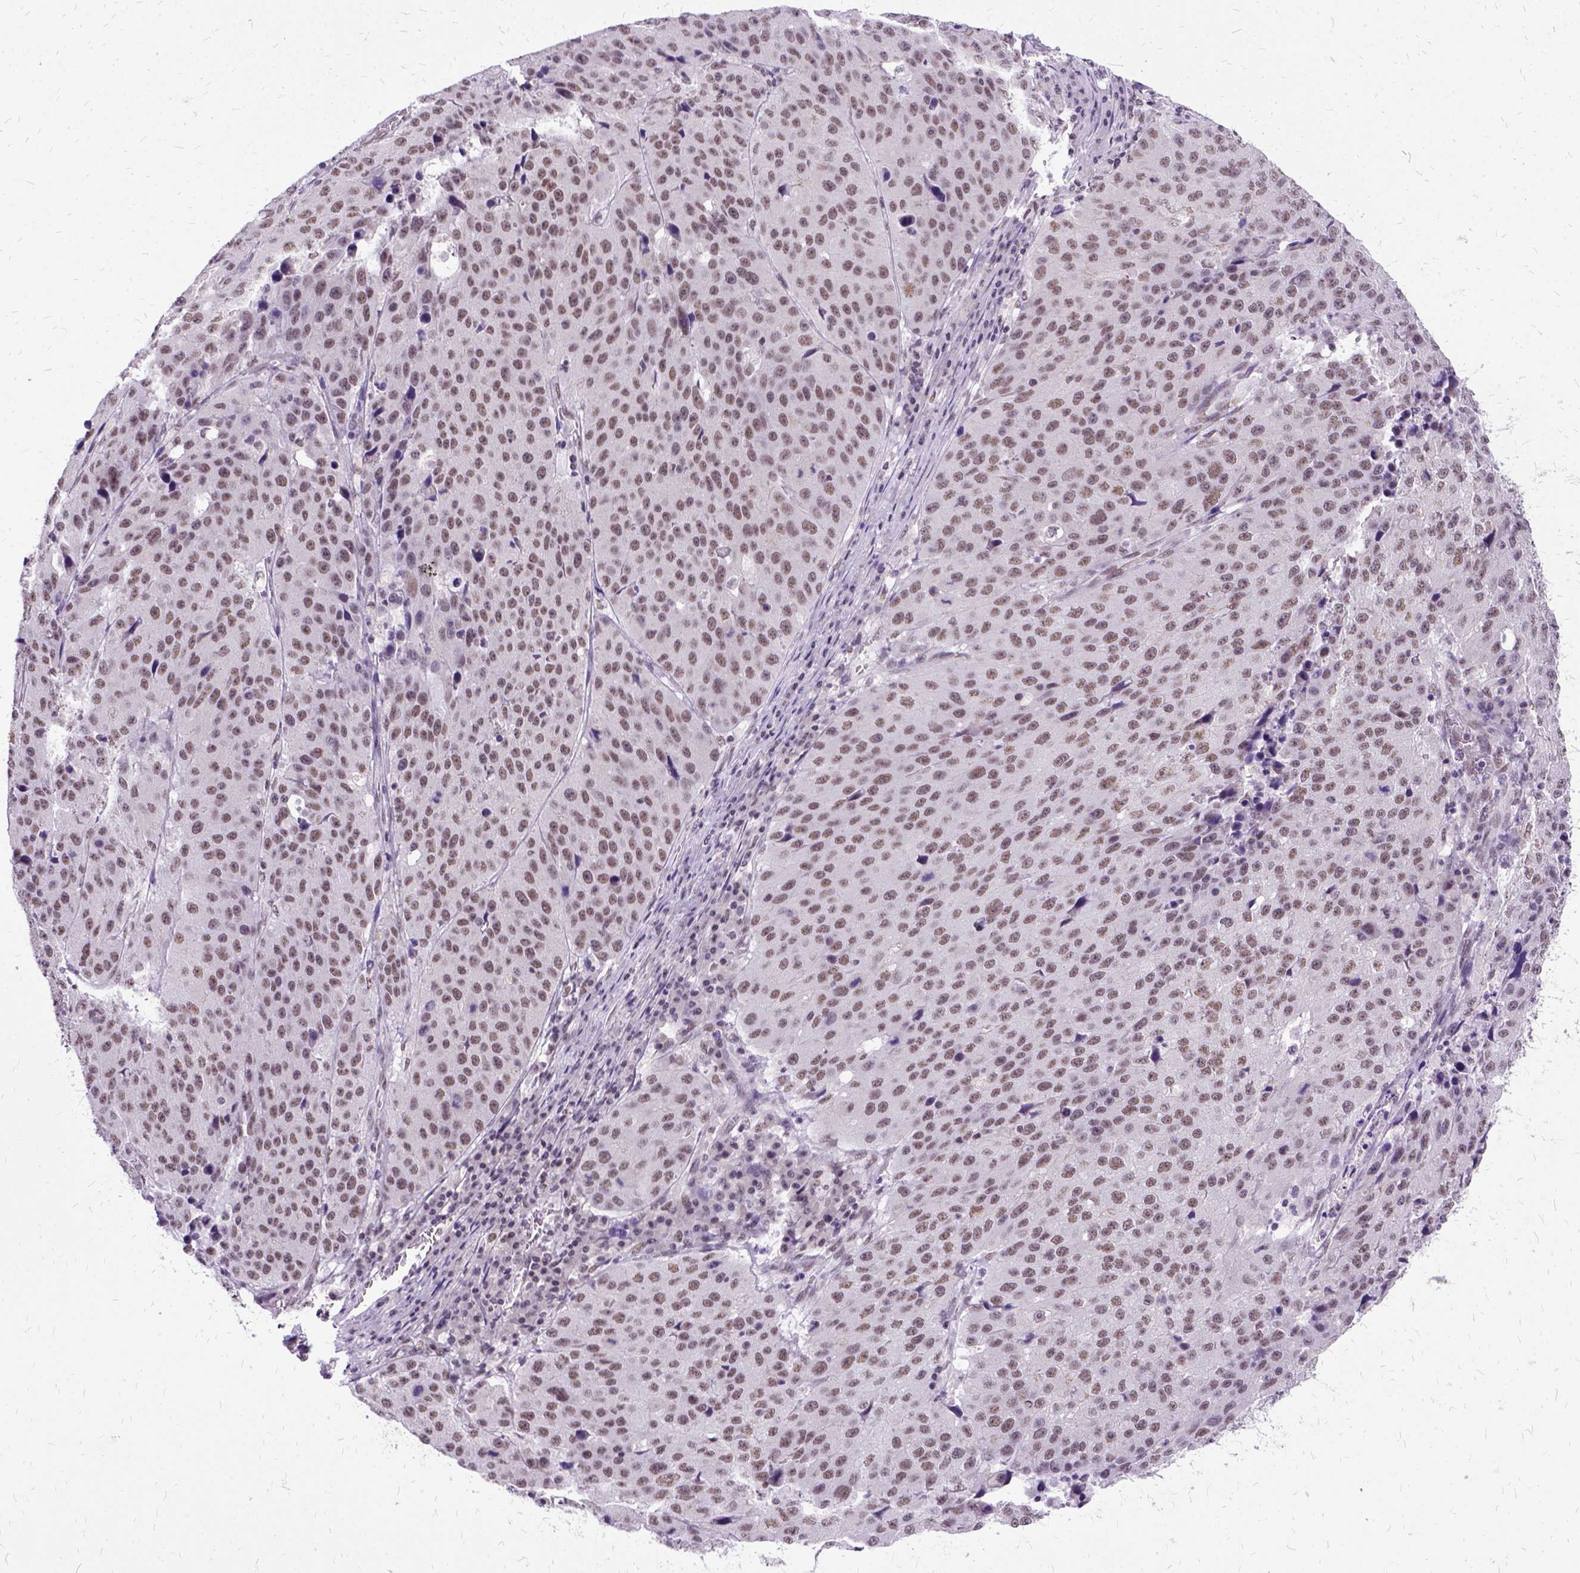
{"staining": {"intensity": "moderate", "quantity": "<25%", "location": "nuclear"}, "tissue": "stomach cancer", "cell_type": "Tumor cells", "image_type": "cancer", "snomed": [{"axis": "morphology", "description": "Adenocarcinoma, NOS"}, {"axis": "topography", "description": "Stomach"}], "caption": "Immunohistochemistry photomicrograph of human stomach cancer (adenocarcinoma) stained for a protein (brown), which demonstrates low levels of moderate nuclear positivity in about <25% of tumor cells.", "gene": "SETD1A", "patient": {"sex": "male", "age": 71}}